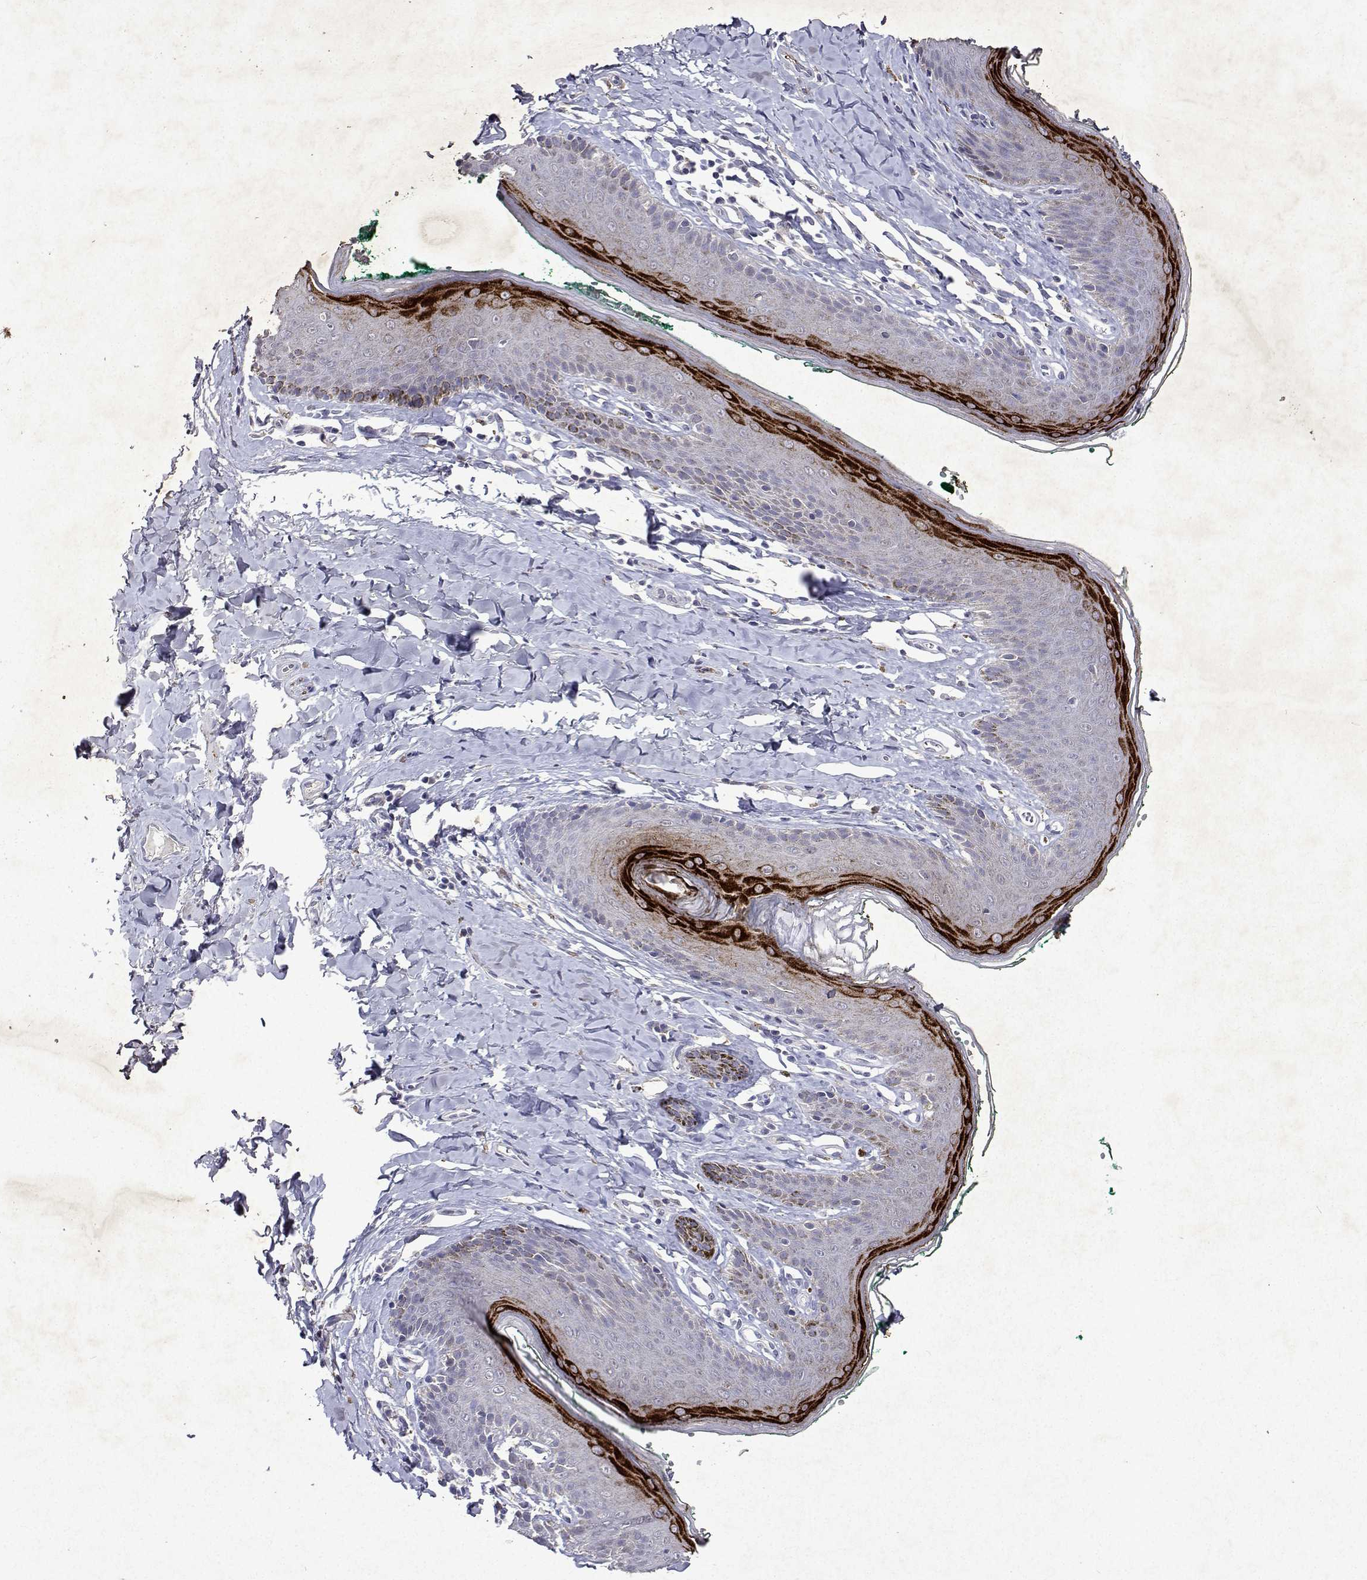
{"staining": {"intensity": "strong", "quantity": "<25%", "location": "cytoplasmic/membranous"}, "tissue": "skin", "cell_type": "Epidermal cells", "image_type": "normal", "snomed": [{"axis": "morphology", "description": "Normal tissue, NOS"}, {"axis": "topography", "description": "Vulva"}, {"axis": "topography", "description": "Peripheral nerve tissue"}], "caption": "DAB (3,3'-diaminobenzidine) immunohistochemical staining of normal skin shows strong cytoplasmic/membranous protein expression in about <25% of epidermal cells.", "gene": "DUSP28", "patient": {"sex": "female", "age": 66}}